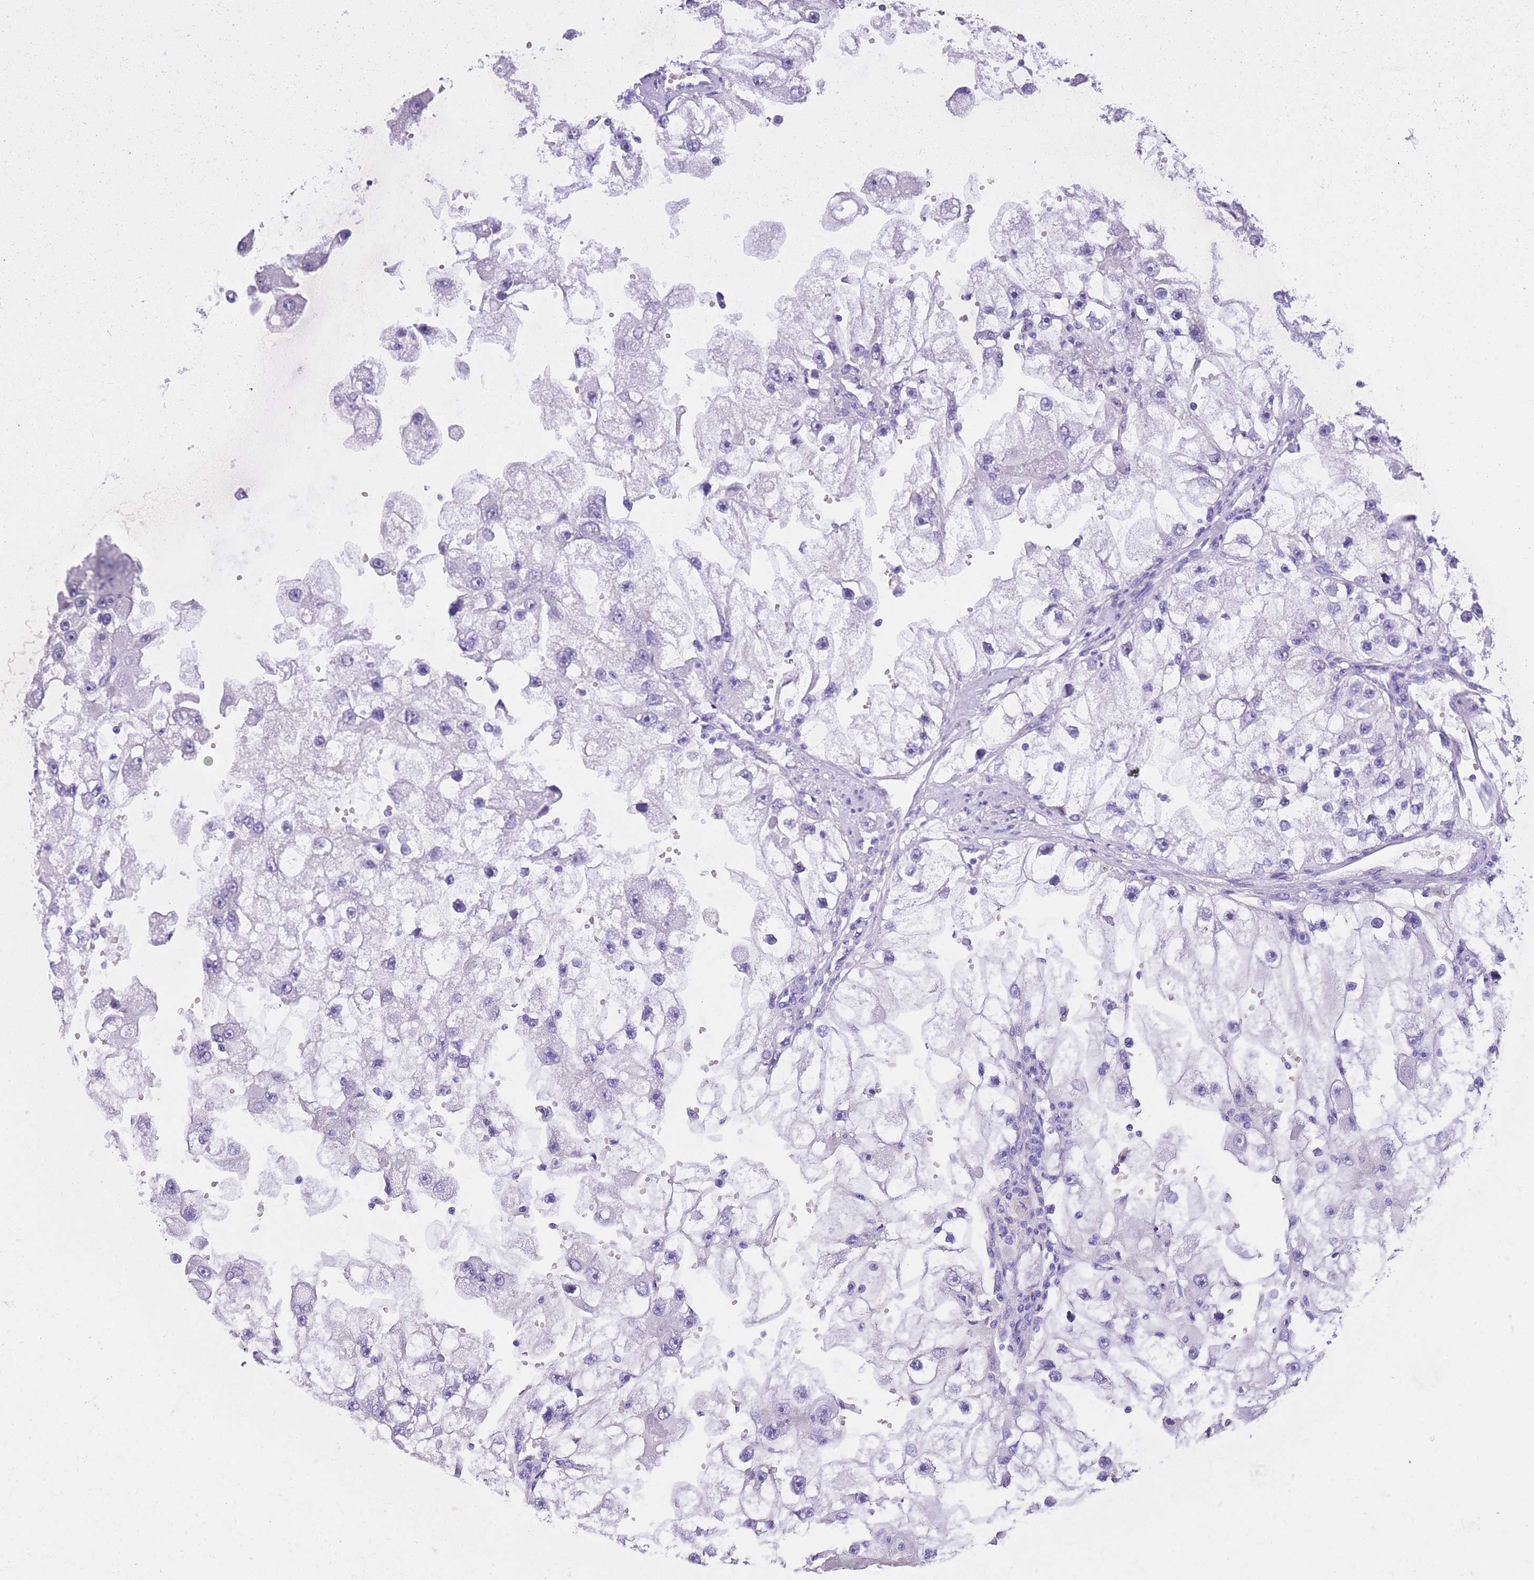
{"staining": {"intensity": "negative", "quantity": "none", "location": "none"}, "tissue": "renal cancer", "cell_type": "Tumor cells", "image_type": "cancer", "snomed": [{"axis": "morphology", "description": "Adenocarcinoma, NOS"}, {"axis": "topography", "description": "Kidney"}], "caption": "A micrograph of human renal cancer (adenocarcinoma) is negative for staining in tumor cells.", "gene": "TMEM185B", "patient": {"sex": "male", "age": 63}}